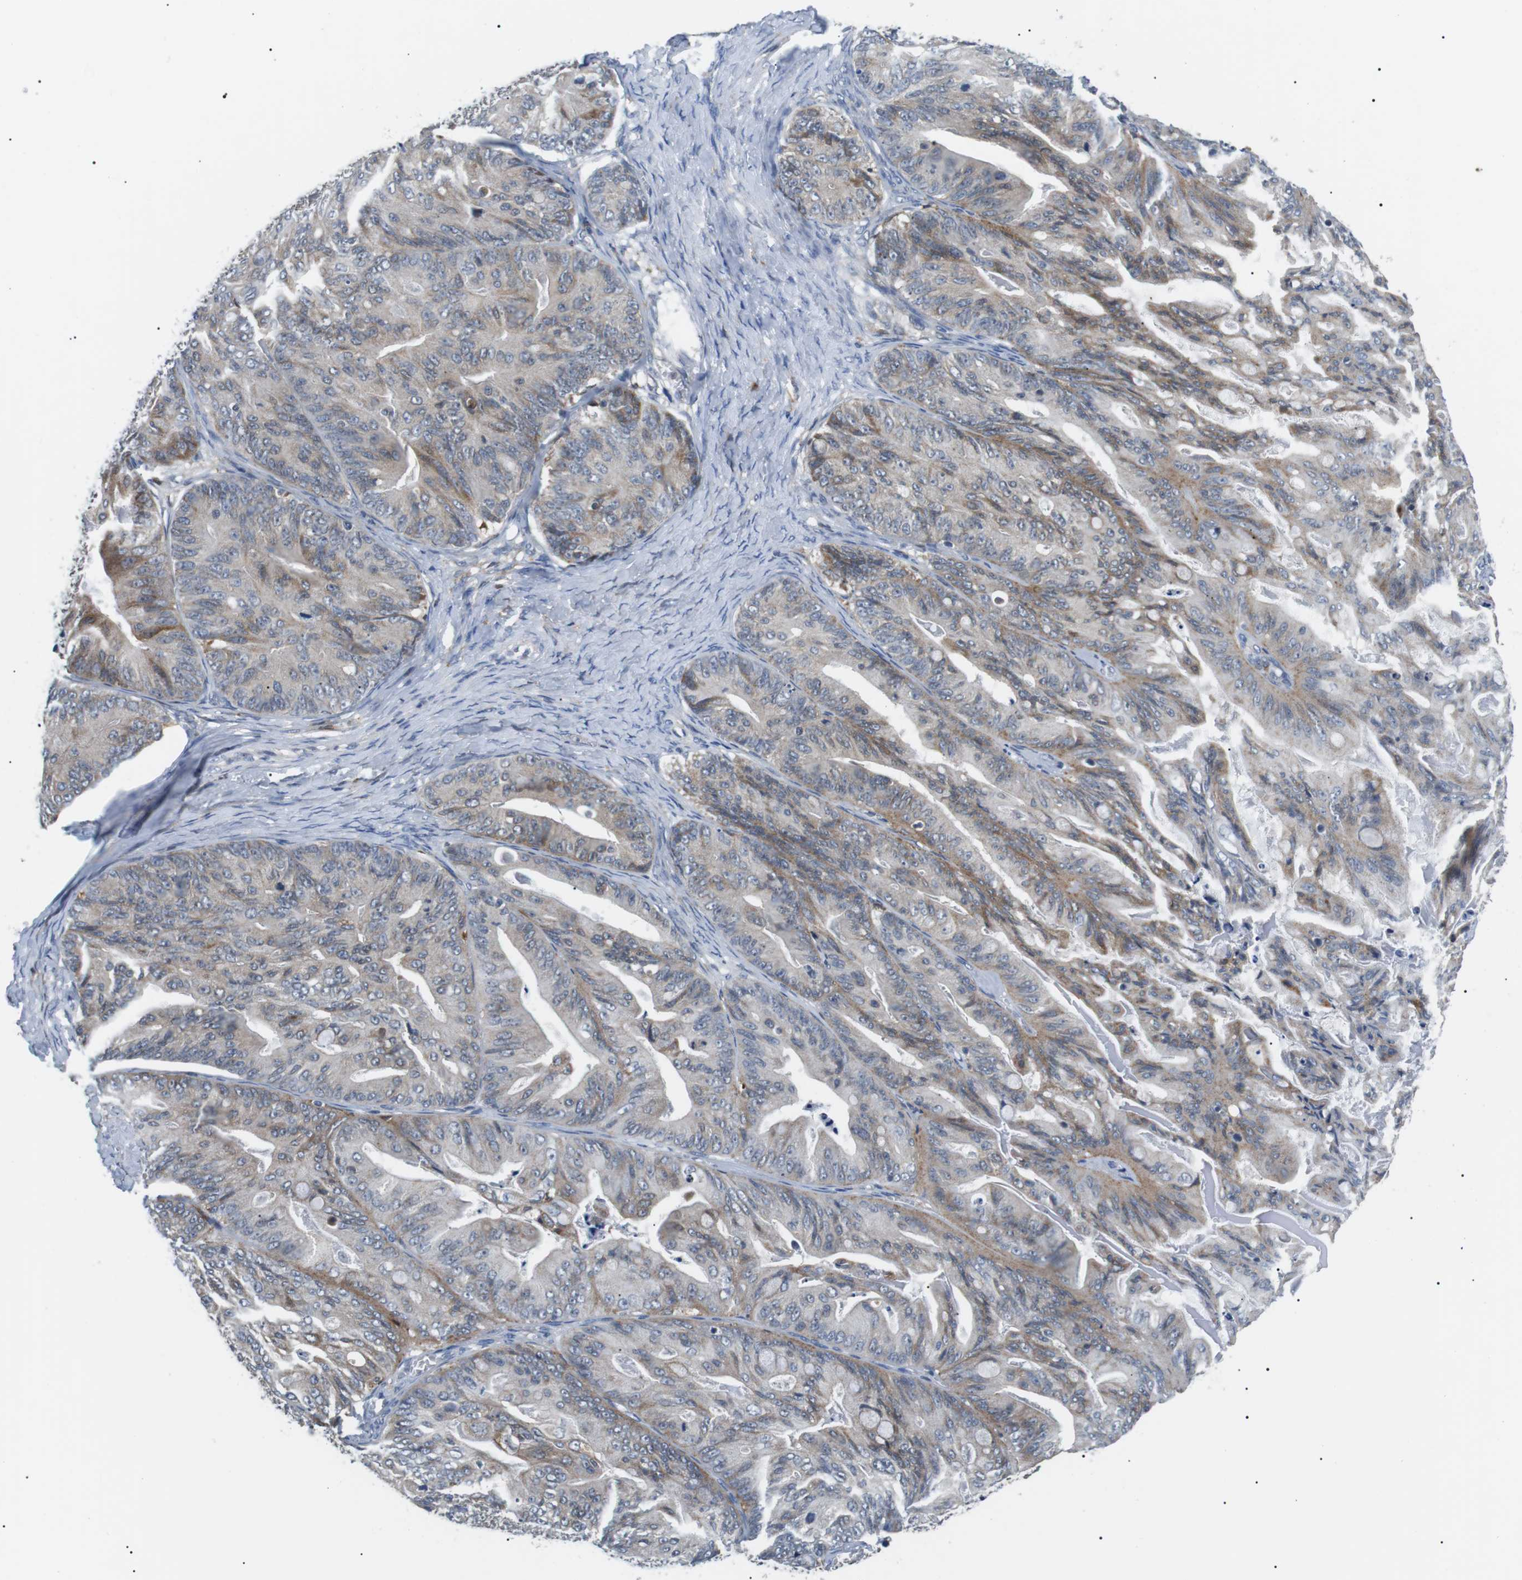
{"staining": {"intensity": "weak", "quantity": ">75%", "location": "cytoplasmic/membranous"}, "tissue": "ovarian cancer", "cell_type": "Tumor cells", "image_type": "cancer", "snomed": [{"axis": "morphology", "description": "Cystadenocarcinoma, mucinous, NOS"}, {"axis": "topography", "description": "Ovary"}], "caption": "This micrograph exhibits IHC staining of human ovarian cancer (mucinous cystadenocarcinoma), with low weak cytoplasmic/membranous staining in about >75% of tumor cells.", "gene": "RAB9A", "patient": {"sex": "female", "age": 37}}